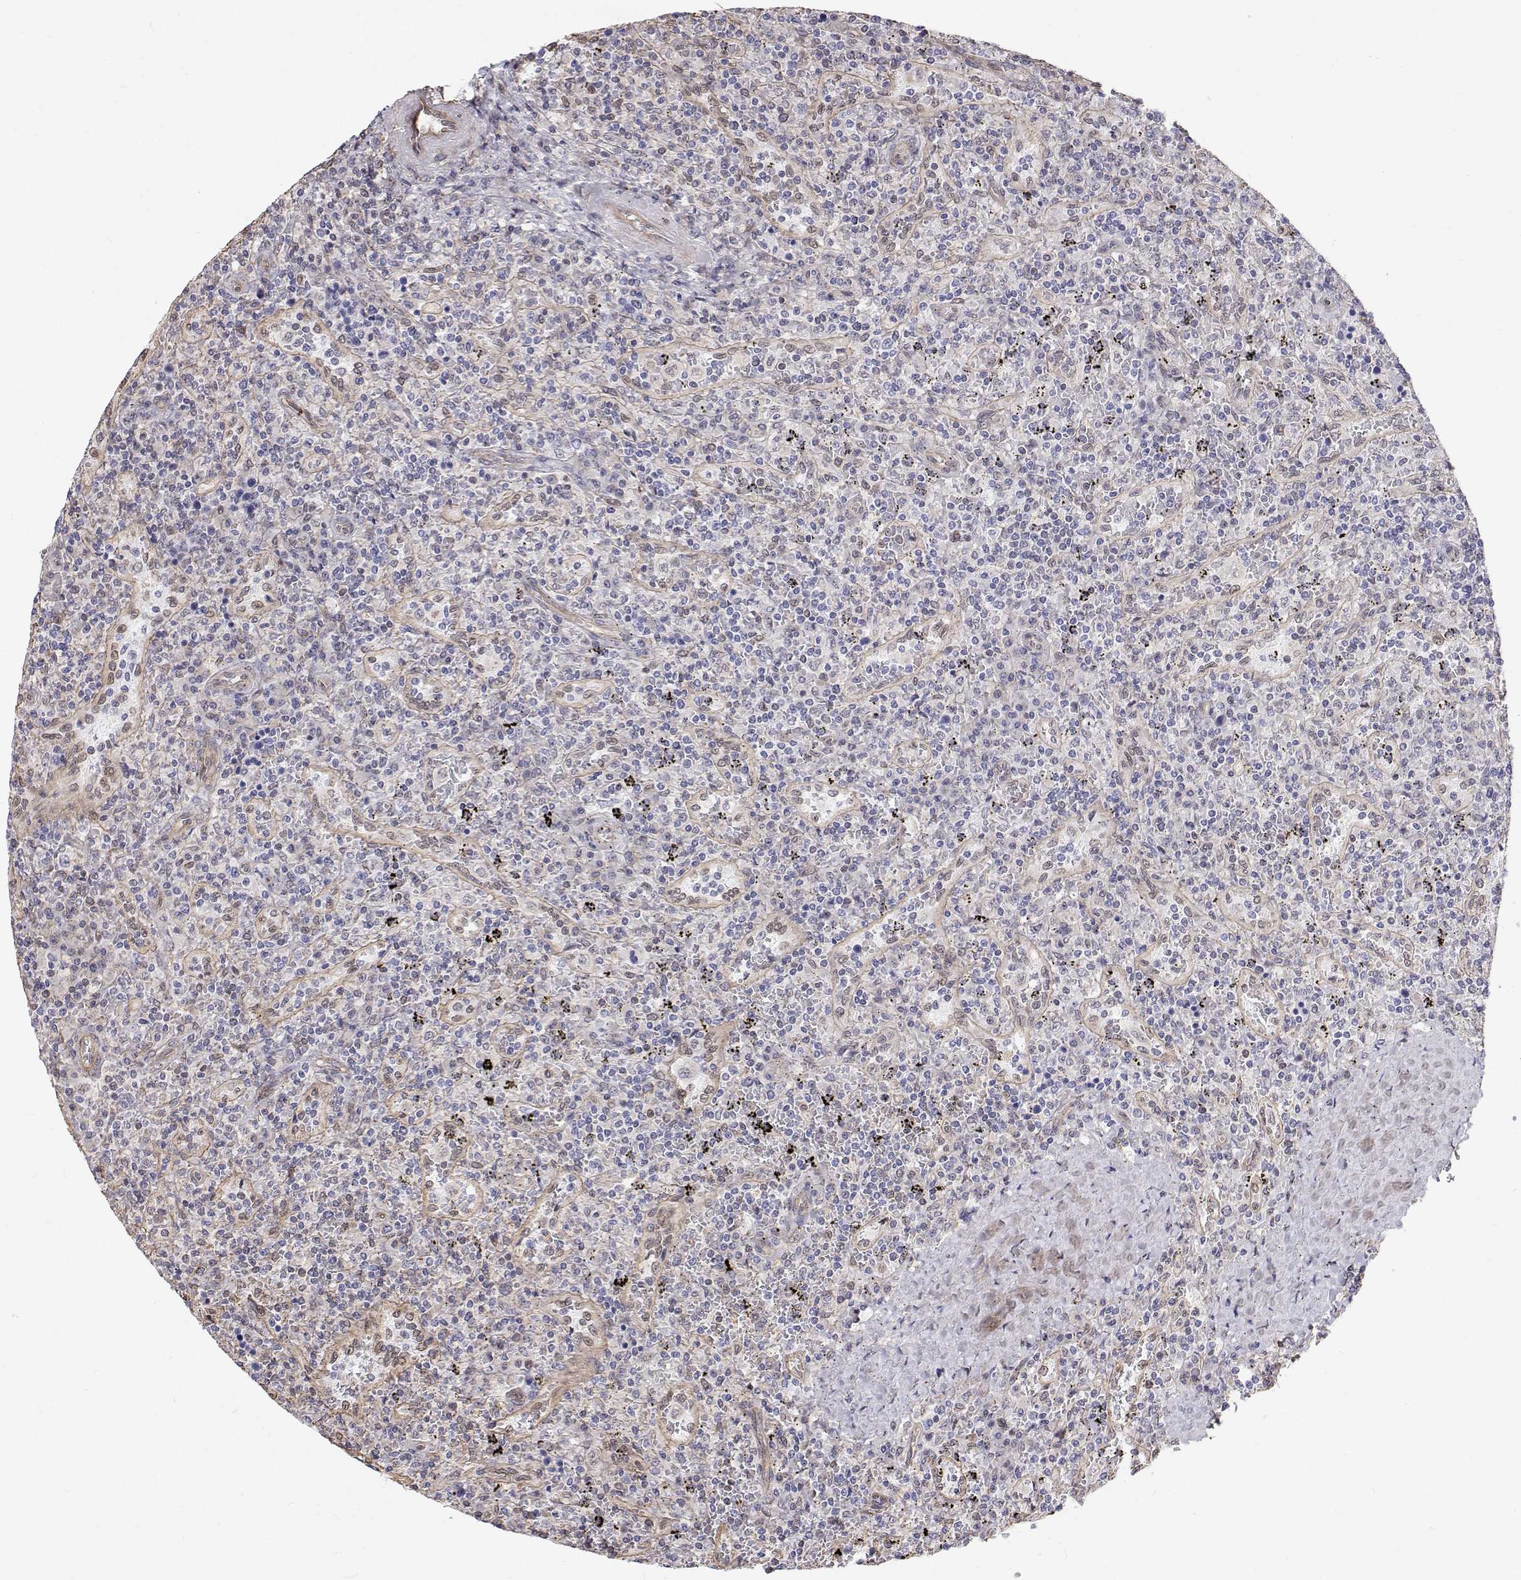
{"staining": {"intensity": "negative", "quantity": "none", "location": "none"}, "tissue": "lymphoma", "cell_type": "Tumor cells", "image_type": "cancer", "snomed": [{"axis": "morphology", "description": "Malignant lymphoma, non-Hodgkin's type, Low grade"}, {"axis": "topography", "description": "Spleen"}], "caption": "Immunohistochemical staining of lymphoma displays no significant positivity in tumor cells.", "gene": "GSDMA", "patient": {"sex": "male", "age": 62}}